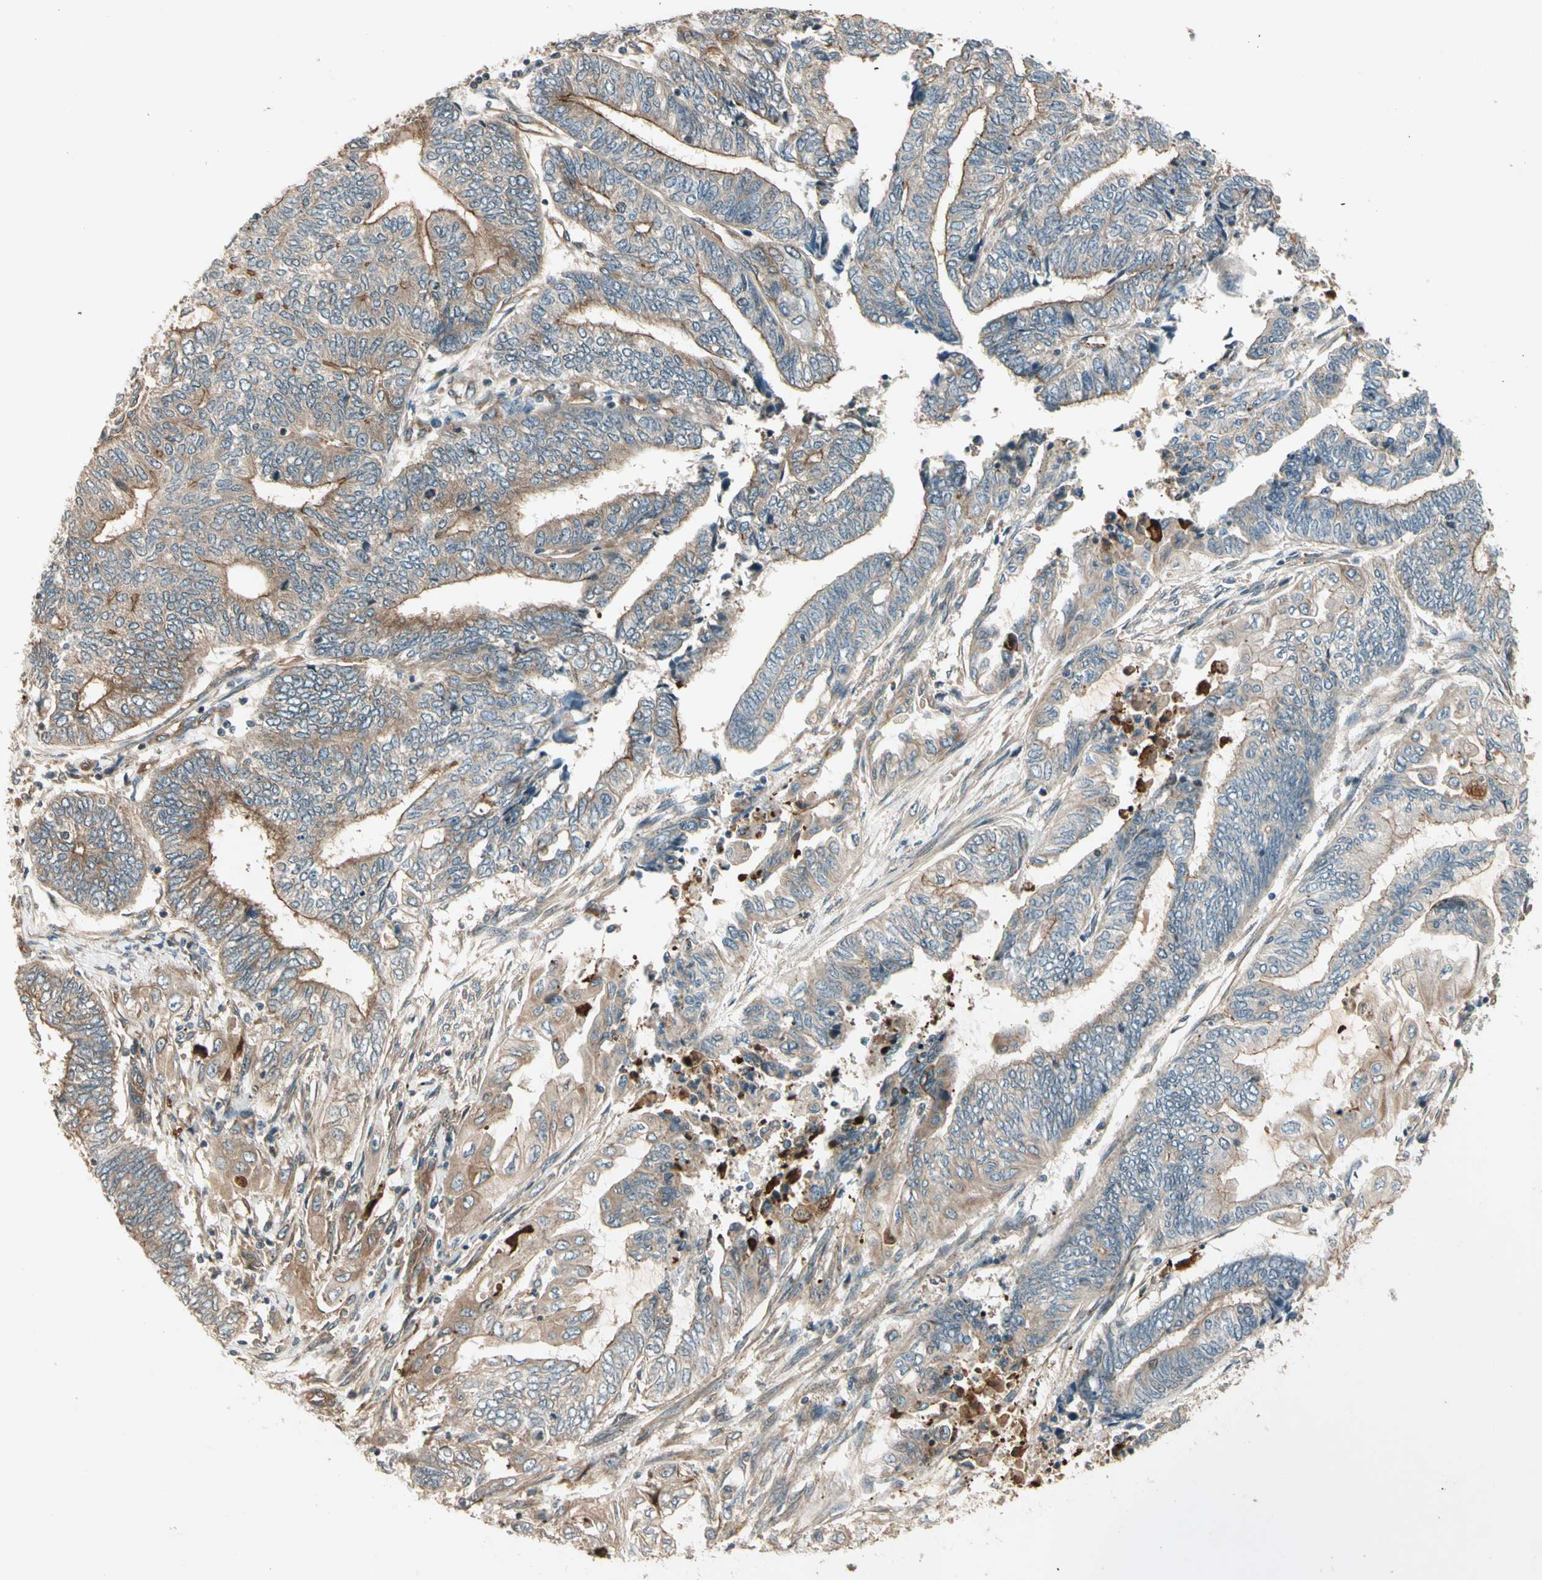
{"staining": {"intensity": "moderate", "quantity": "25%-75%", "location": "cytoplasmic/membranous"}, "tissue": "endometrial cancer", "cell_type": "Tumor cells", "image_type": "cancer", "snomed": [{"axis": "morphology", "description": "Adenocarcinoma, NOS"}, {"axis": "topography", "description": "Uterus"}, {"axis": "topography", "description": "Endometrium"}], "caption": "Tumor cells demonstrate medium levels of moderate cytoplasmic/membranous positivity in approximately 25%-75% of cells in human endometrial cancer (adenocarcinoma).", "gene": "ROCK2", "patient": {"sex": "female", "age": 70}}